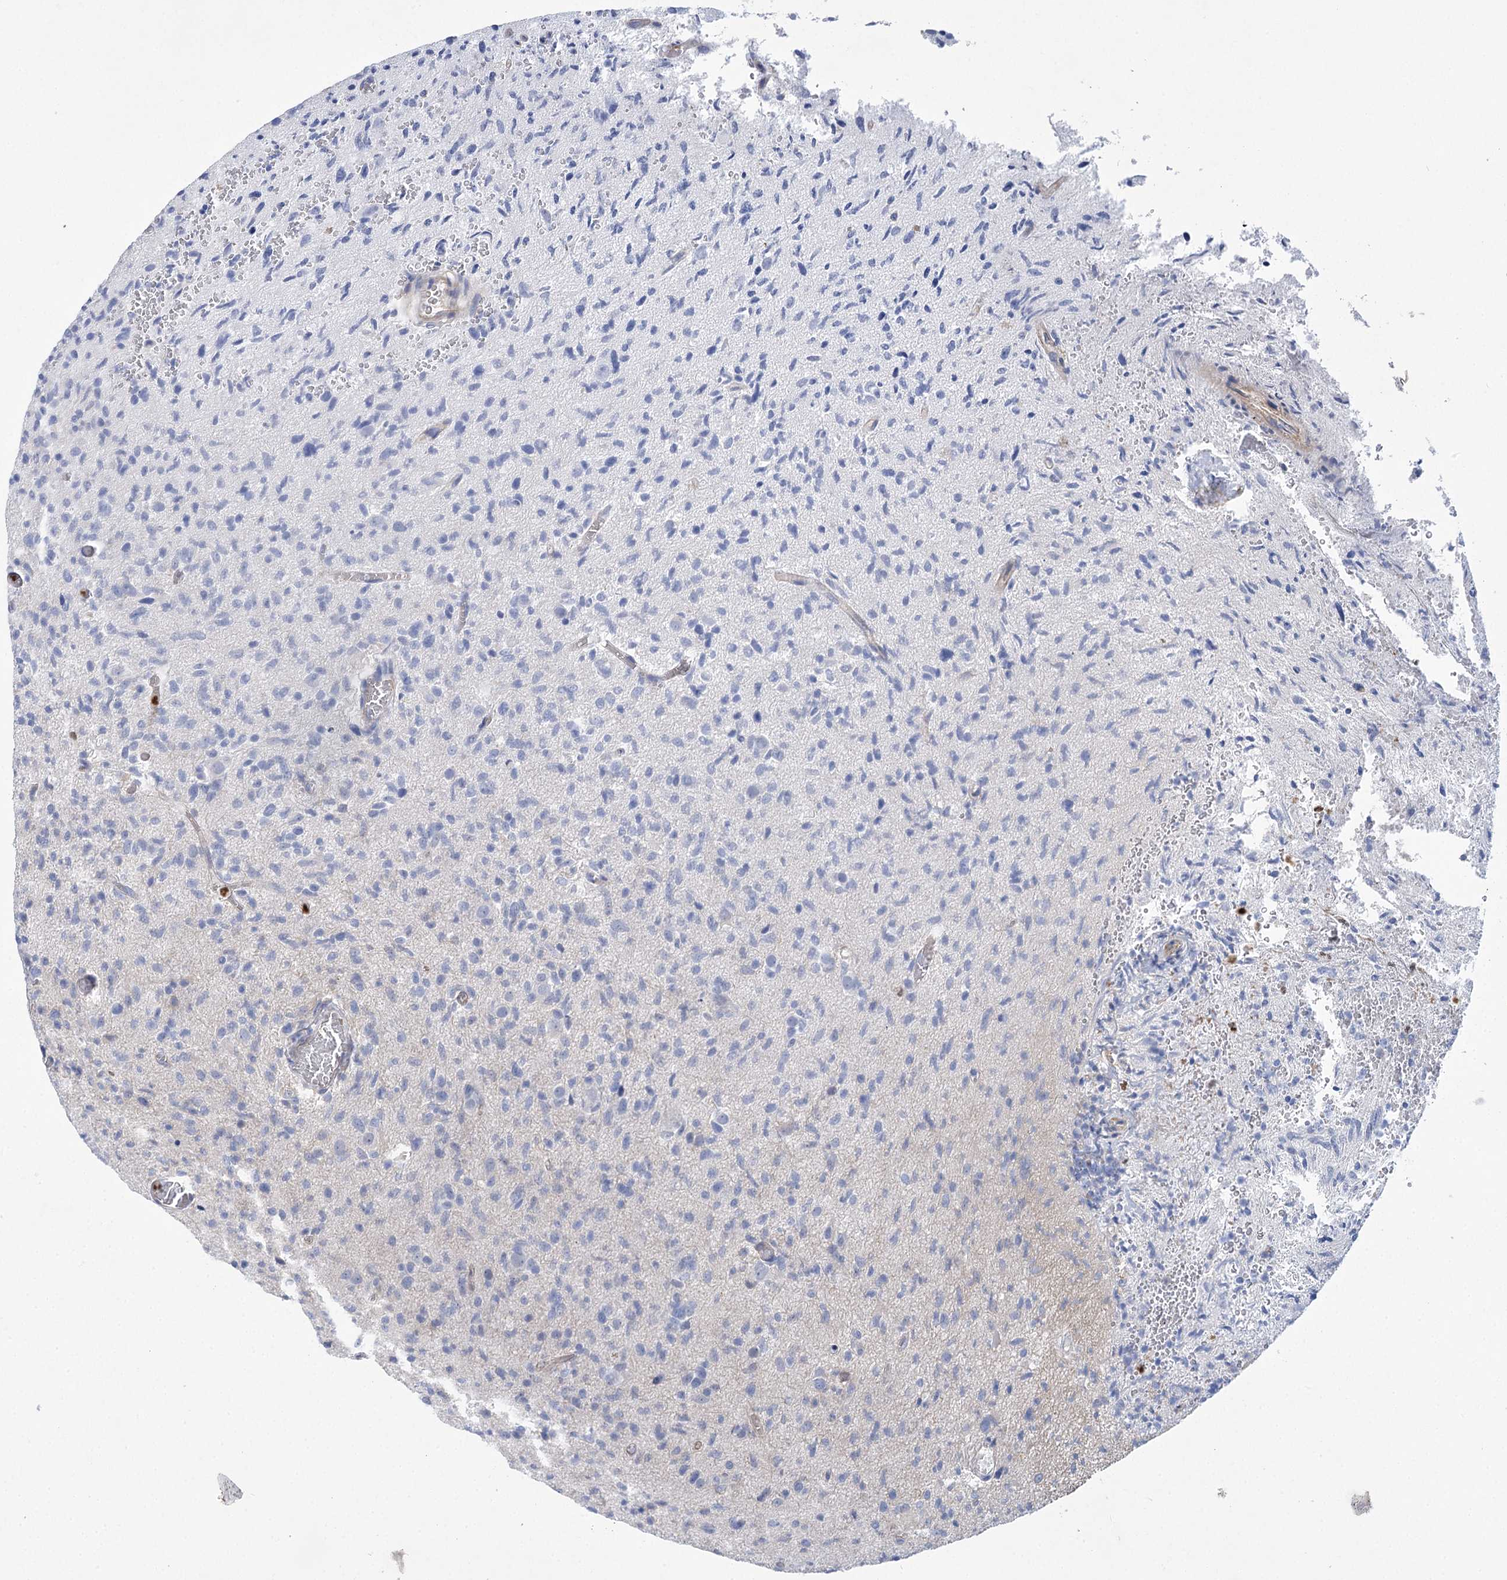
{"staining": {"intensity": "negative", "quantity": "none", "location": "none"}, "tissue": "glioma", "cell_type": "Tumor cells", "image_type": "cancer", "snomed": [{"axis": "morphology", "description": "Glioma, malignant, High grade"}, {"axis": "topography", "description": "Brain"}], "caption": "DAB immunohistochemical staining of glioma exhibits no significant staining in tumor cells.", "gene": "THAP6", "patient": {"sex": "female", "age": 57}}